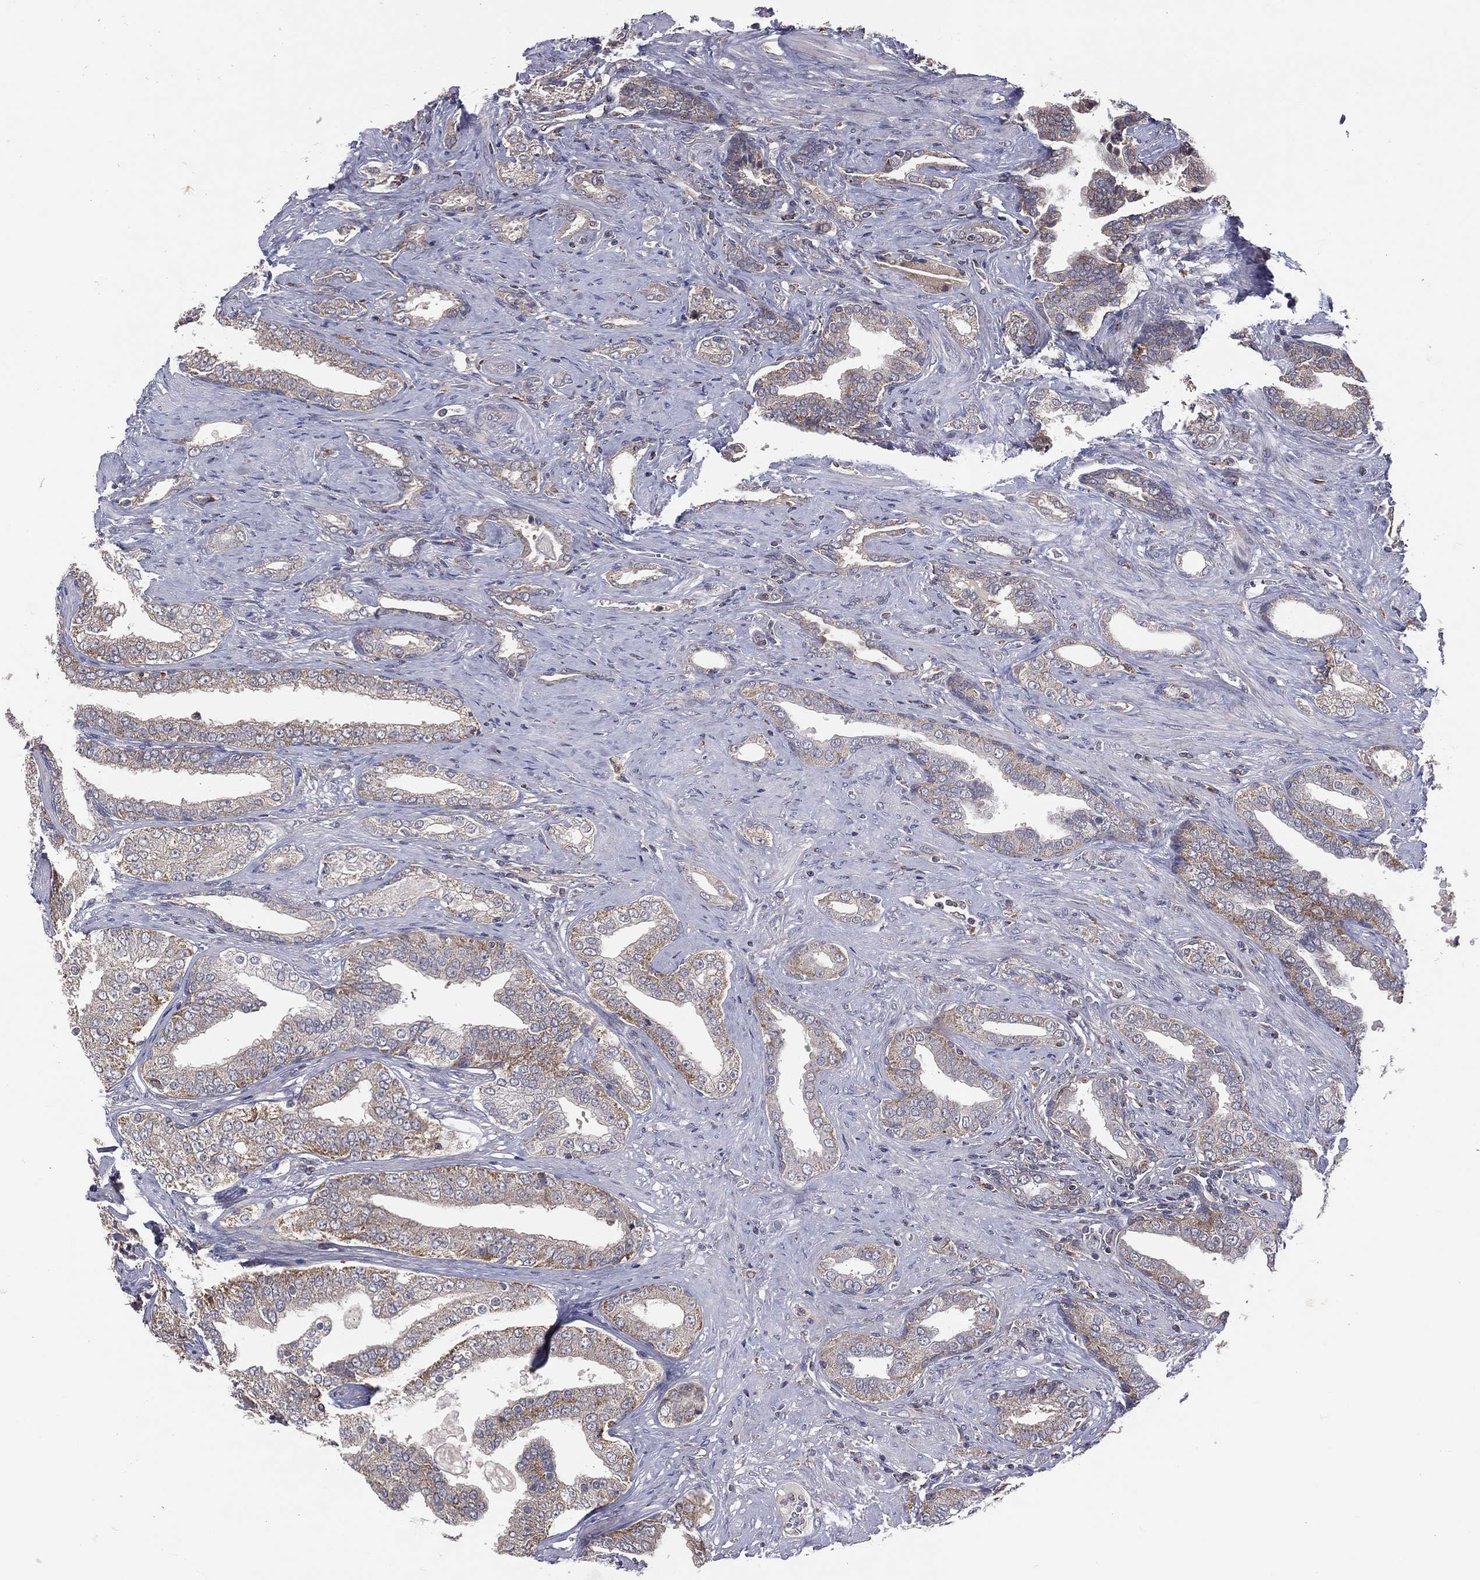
{"staining": {"intensity": "moderate", "quantity": "25%-75%", "location": "cytoplasmic/membranous"}, "tissue": "prostate cancer", "cell_type": "Tumor cells", "image_type": "cancer", "snomed": [{"axis": "morphology", "description": "Adenocarcinoma, Low grade"}, {"axis": "topography", "description": "Prostate and seminal vesicle, NOS"}], "caption": "Tumor cells display medium levels of moderate cytoplasmic/membranous expression in about 25%-75% of cells in prostate low-grade adenocarcinoma.", "gene": "STARD3", "patient": {"sex": "male", "age": 61}}